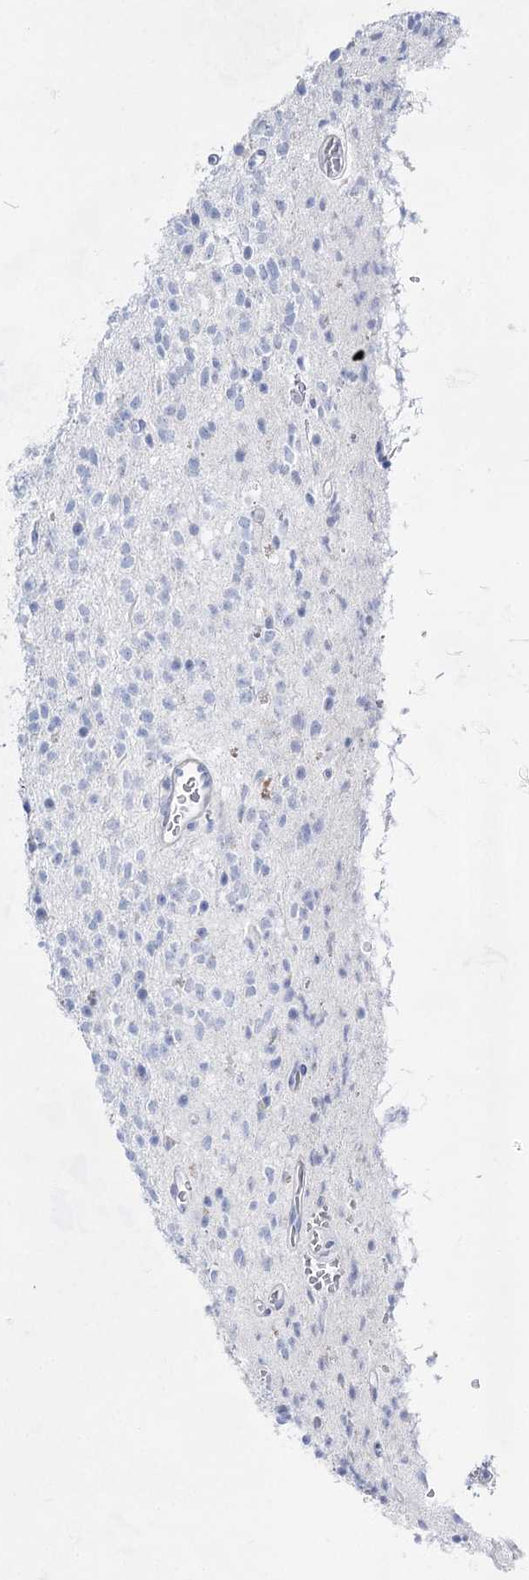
{"staining": {"intensity": "negative", "quantity": "none", "location": "none"}, "tissue": "glioma", "cell_type": "Tumor cells", "image_type": "cancer", "snomed": [{"axis": "morphology", "description": "Glioma, malignant, High grade"}, {"axis": "topography", "description": "Brain"}], "caption": "Immunohistochemistry (IHC) histopathology image of neoplastic tissue: malignant glioma (high-grade) stained with DAB (3,3'-diaminobenzidine) reveals no significant protein positivity in tumor cells.", "gene": "ACRV1", "patient": {"sex": "male", "age": 34}}